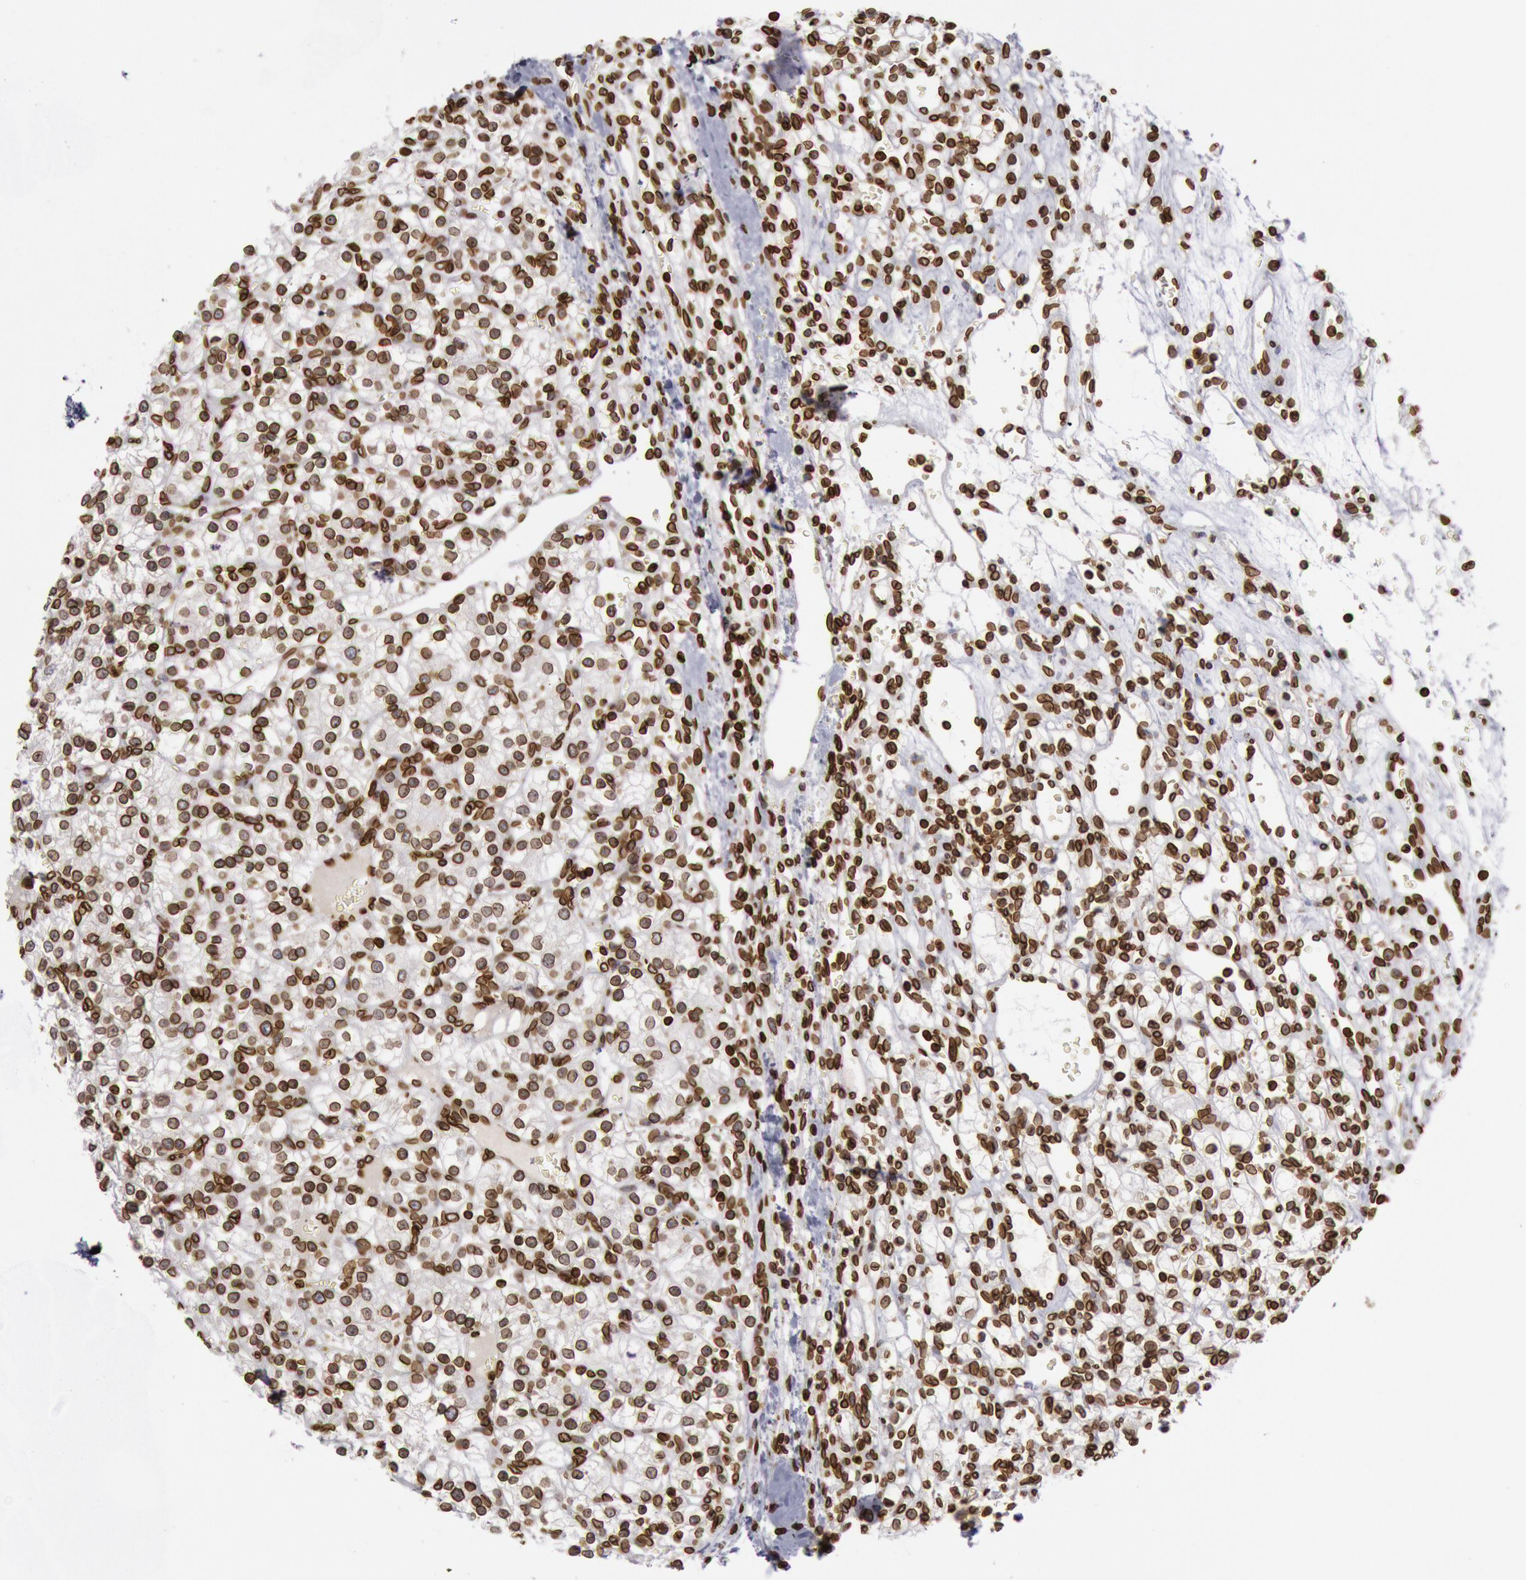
{"staining": {"intensity": "strong", "quantity": ">75%", "location": "cytoplasmic/membranous,nuclear"}, "tissue": "renal cancer", "cell_type": "Tumor cells", "image_type": "cancer", "snomed": [{"axis": "morphology", "description": "Adenocarcinoma, NOS"}, {"axis": "topography", "description": "Kidney"}], "caption": "A histopathology image of human renal cancer stained for a protein demonstrates strong cytoplasmic/membranous and nuclear brown staining in tumor cells.", "gene": "SUN2", "patient": {"sex": "female", "age": 62}}